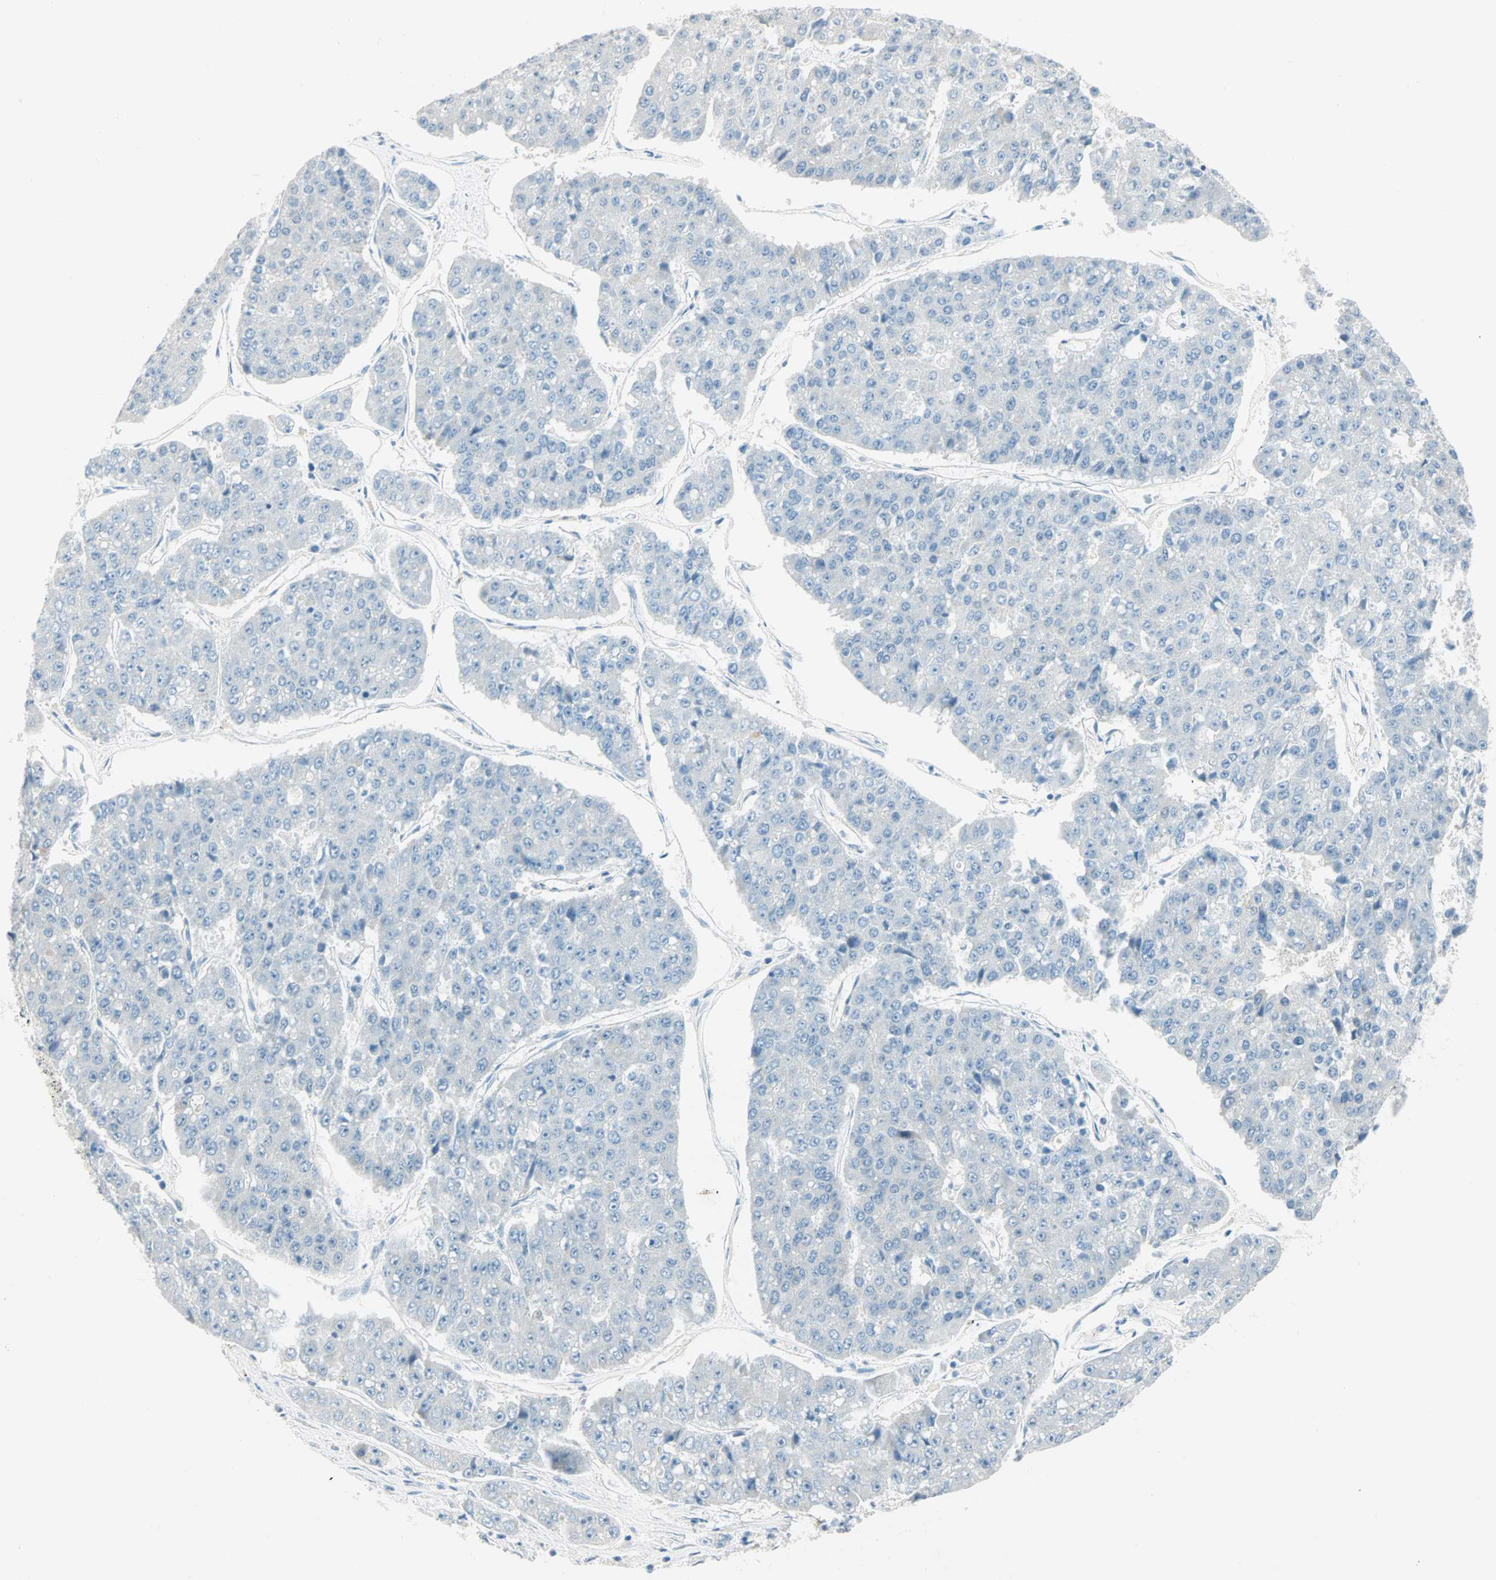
{"staining": {"intensity": "negative", "quantity": "none", "location": "none"}, "tissue": "pancreatic cancer", "cell_type": "Tumor cells", "image_type": "cancer", "snomed": [{"axis": "morphology", "description": "Adenocarcinoma, NOS"}, {"axis": "topography", "description": "Pancreas"}], "caption": "IHC photomicrograph of neoplastic tissue: pancreatic adenocarcinoma stained with DAB reveals no significant protein positivity in tumor cells.", "gene": "ATF6", "patient": {"sex": "male", "age": 50}}